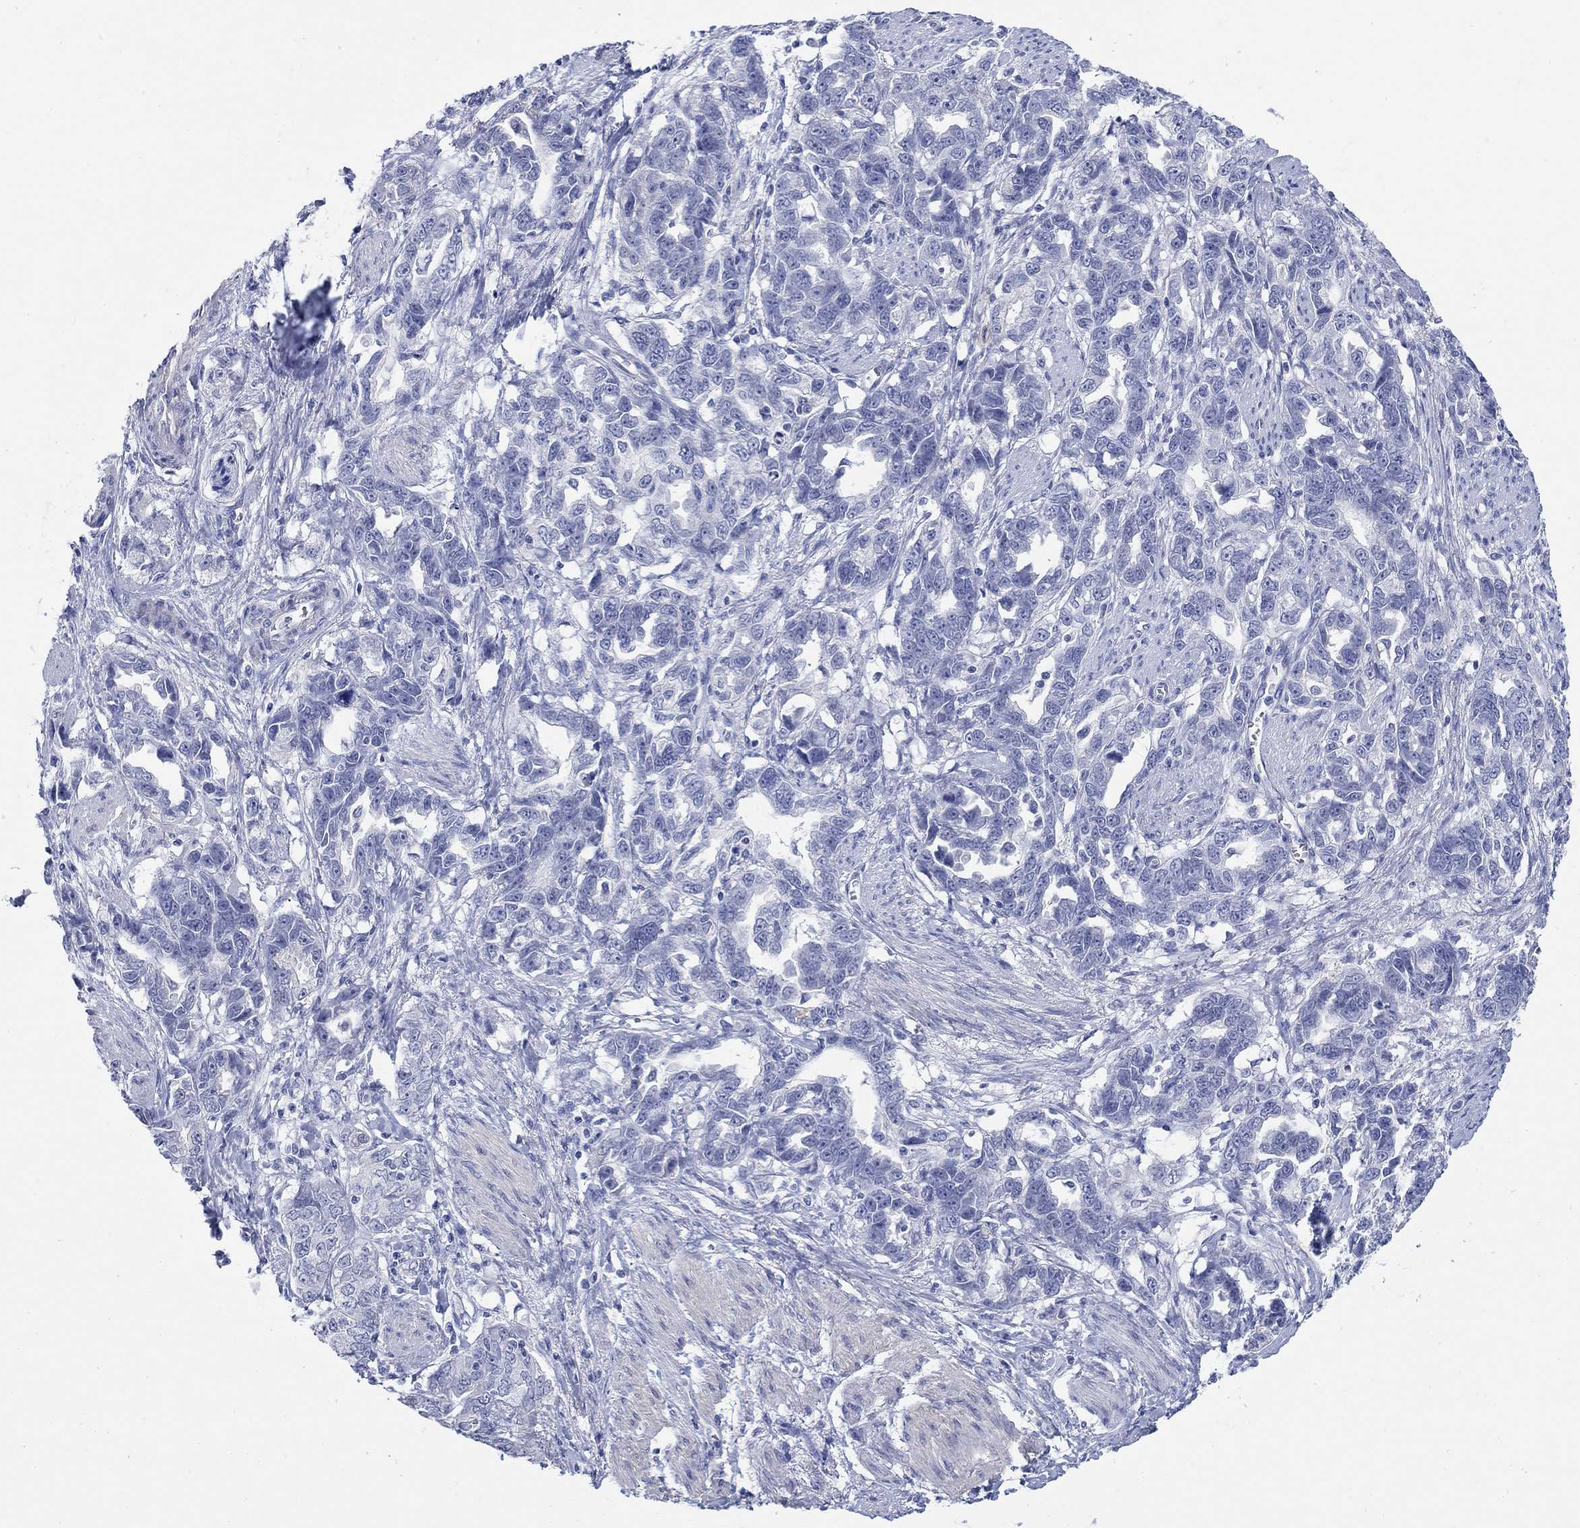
{"staining": {"intensity": "negative", "quantity": "none", "location": "none"}, "tissue": "ovarian cancer", "cell_type": "Tumor cells", "image_type": "cancer", "snomed": [{"axis": "morphology", "description": "Cystadenocarcinoma, serous, NOS"}, {"axis": "topography", "description": "Ovary"}], "caption": "Immunohistochemistry (IHC) image of human ovarian cancer stained for a protein (brown), which reveals no expression in tumor cells. (Immunohistochemistry (IHC), brightfield microscopy, high magnification).", "gene": "KRT222", "patient": {"sex": "female", "age": 51}}